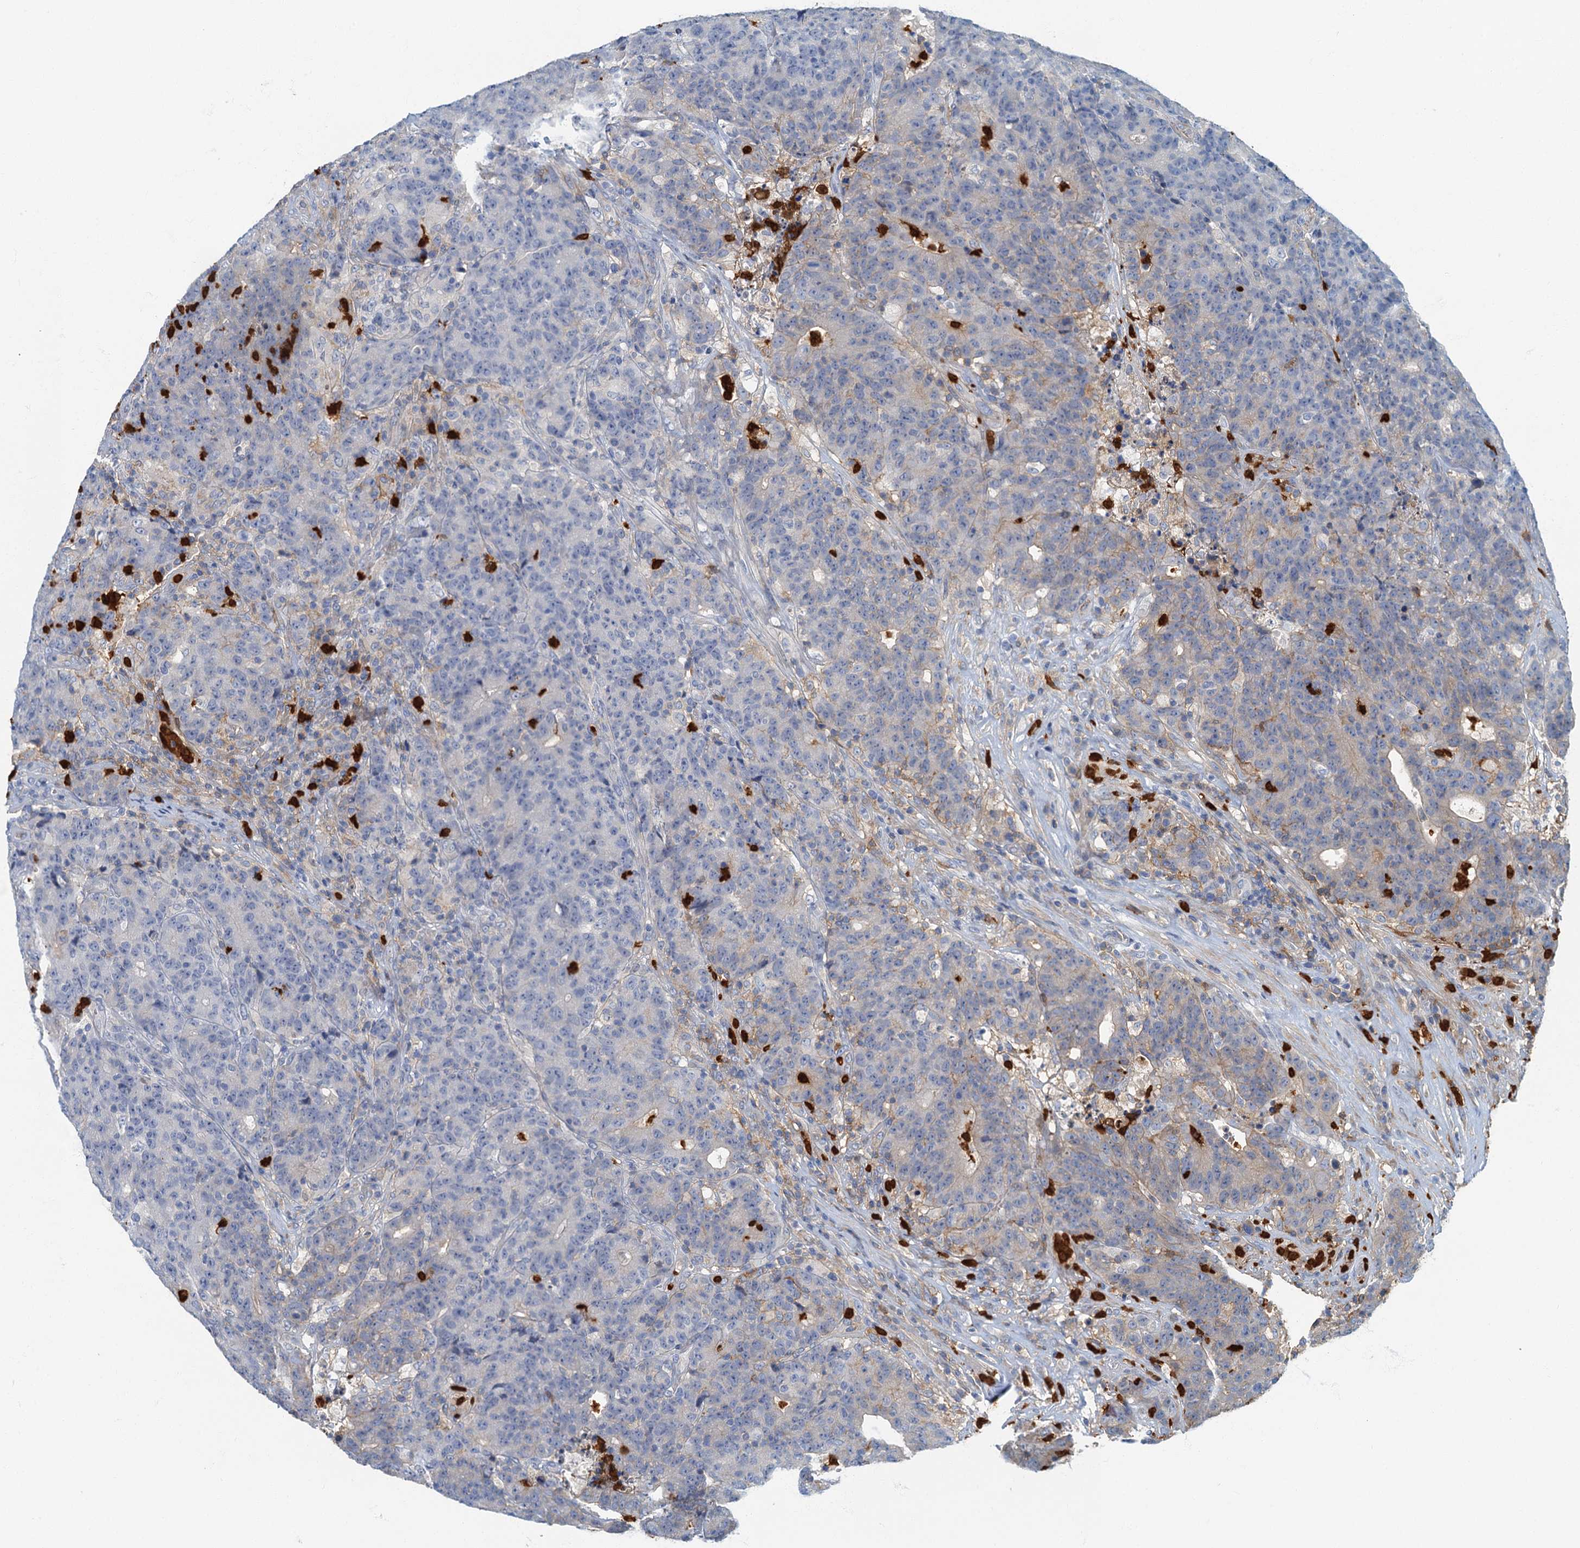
{"staining": {"intensity": "weak", "quantity": "<25%", "location": "cytoplasmic/membranous"}, "tissue": "colorectal cancer", "cell_type": "Tumor cells", "image_type": "cancer", "snomed": [{"axis": "morphology", "description": "Adenocarcinoma, NOS"}, {"axis": "topography", "description": "Colon"}], "caption": "Tumor cells show no significant expression in colorectal cancer. (IHC, brightfield microscopy, high magnification).", "gene": "ANKDD1A", "patient": {"sex": "female", "age": 75}}